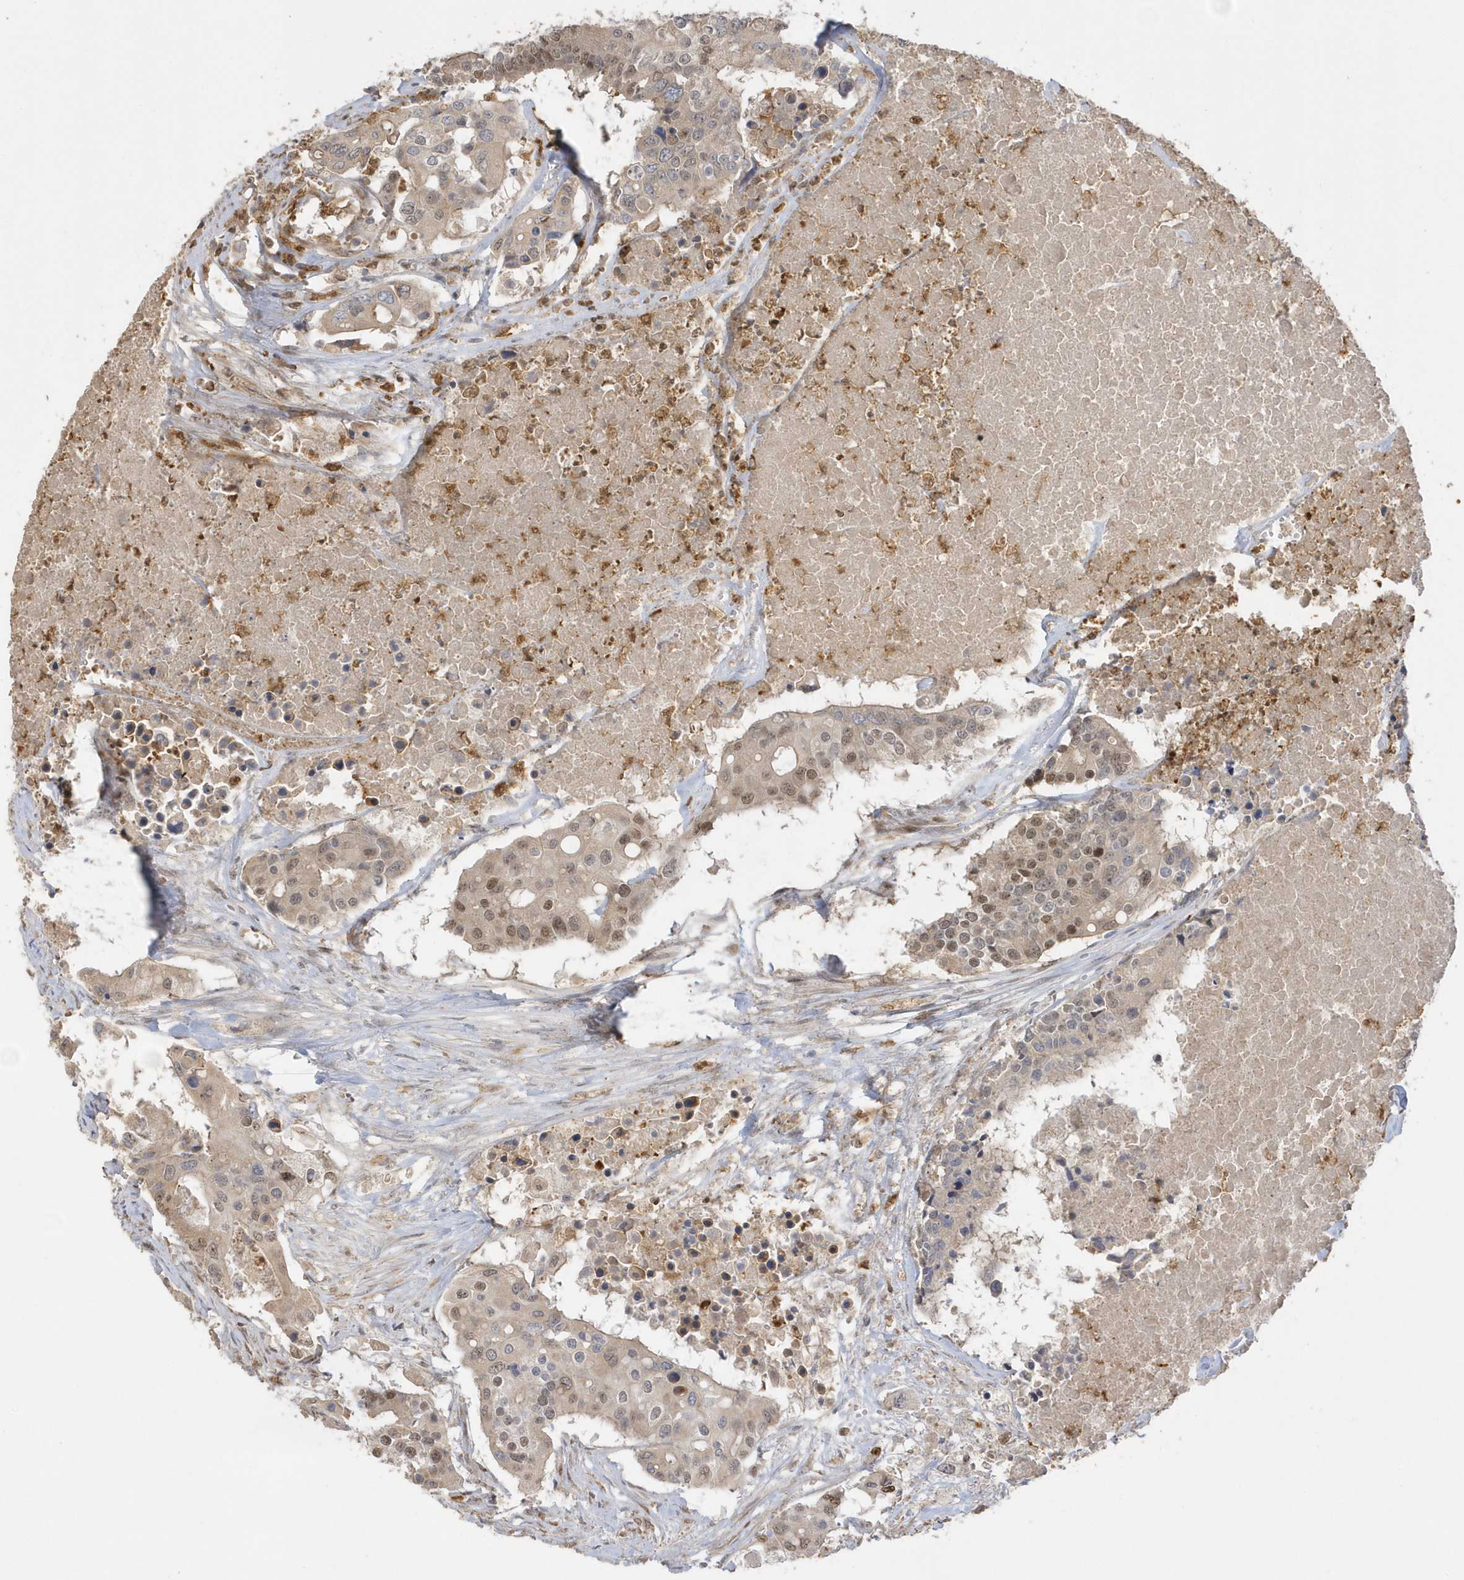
{"staining": {"intensity": "moderate", "quantity": "25%-75%", "location": "nuclear"}, "tissue": "colorectal cancer", "cell_type": "Tumor cells", "image_type": "cancer", "snomed": [{"axis": "morphology", "description": "Adenocarcinoma, NOS"}, {"axis": "topography", "description": "Colon"}], "caption": "Protein analysis of colorectal adenocarcinoma tissue reveals moderate nuclear expression in approximately 25%-75% of tumor cells.", "gene": "NAF1", "patient": {"sex": "male", "age": 77}}